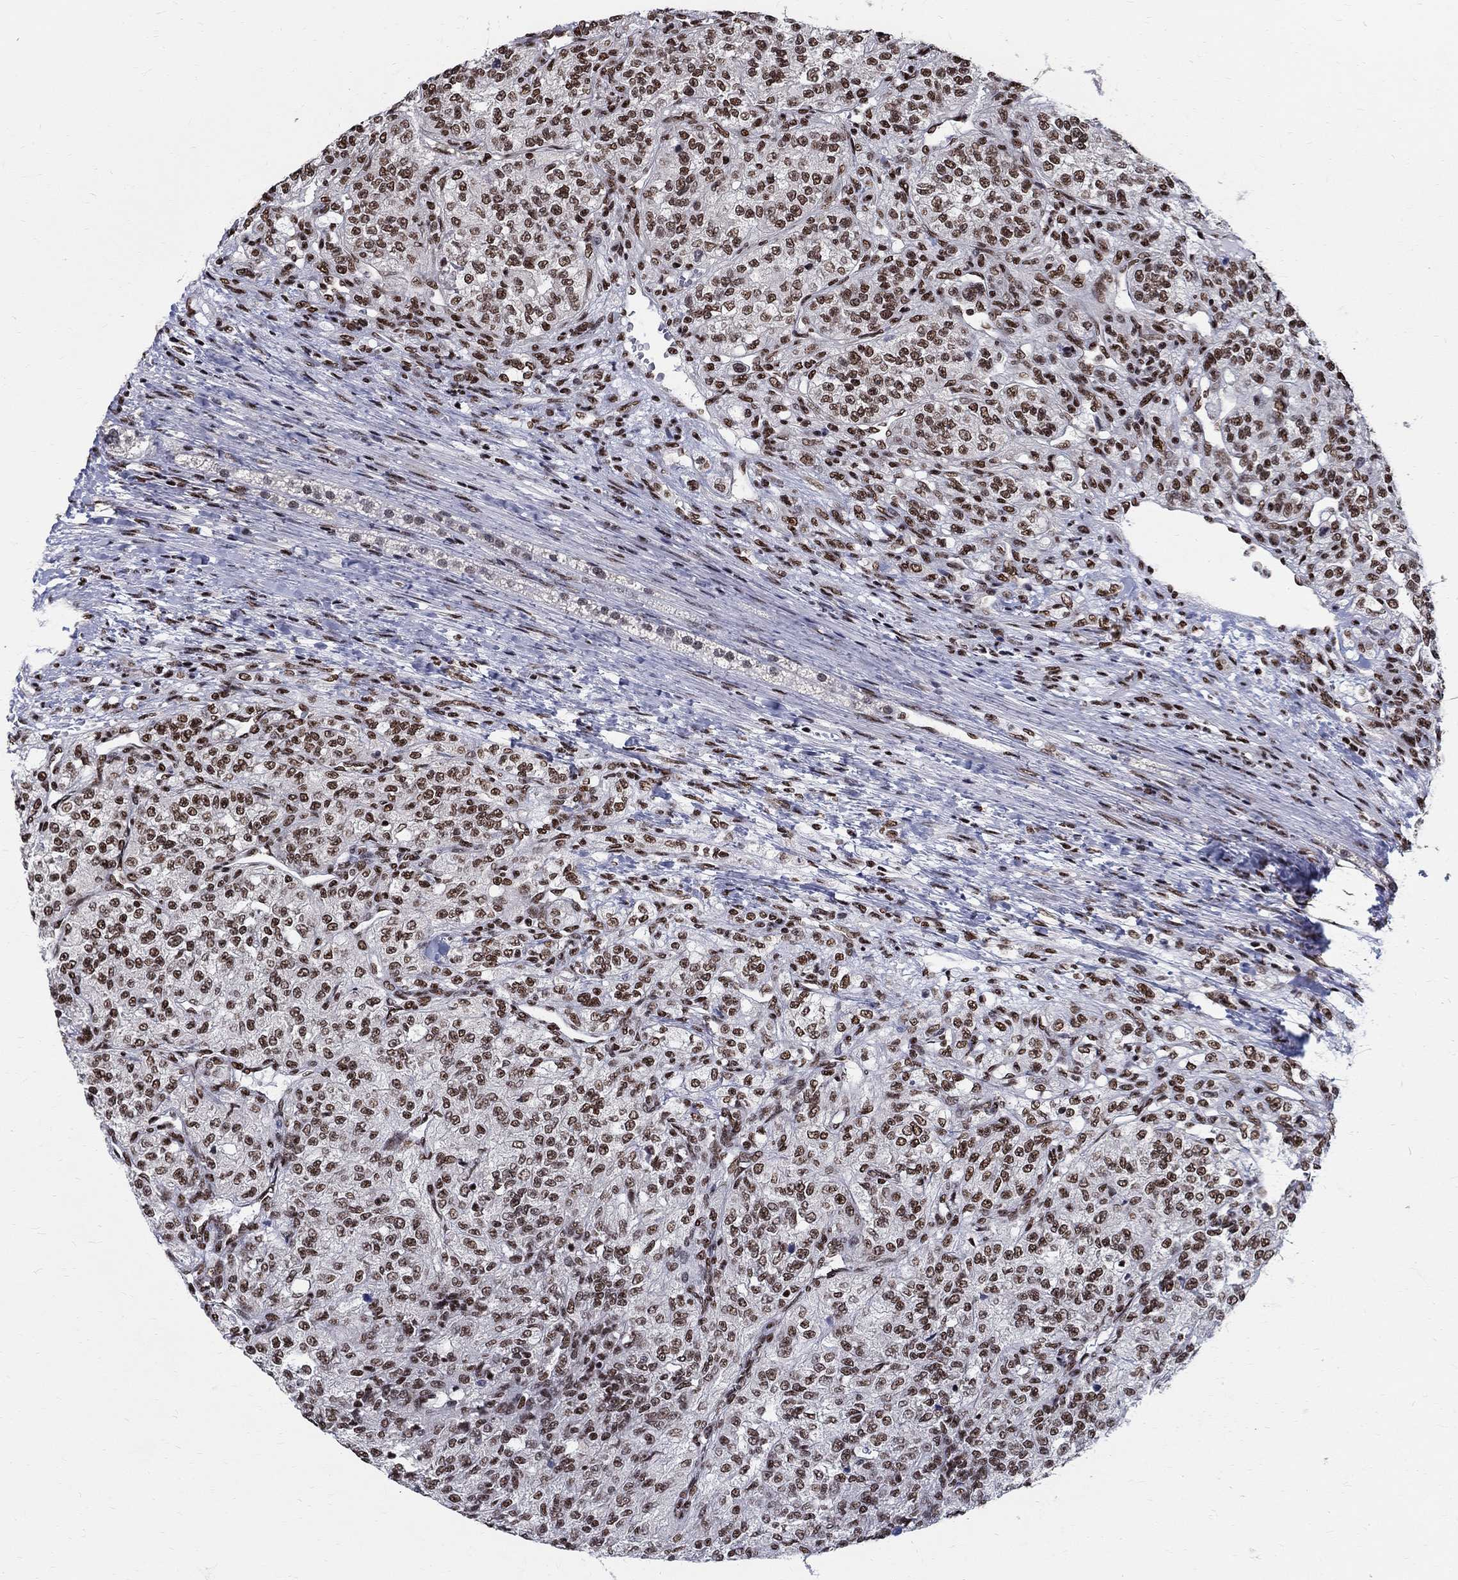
{"staining": {"intensity": "strong", "quantity": "25%-75%", "location": "nuclear"}, "tissue": "renal cancer", "cell_type": "Tumor cells", "image_type": "cancer", "snomed": [{"axis": "morphology", "description": "Adenocarcinoma, NOS"}, {"axis": "topography", "description": "Kidney"}], "caption": "Strong nuclear expression is present in approximately 25%-75% of tumor cells in renal cancer (adenocarcinoma). The protein is stained brown, and the nuclei are stained in blue (DAB (3,3'-diaminobenzidine) IHC with brightfield microscopy, high magnification).", "gene": "FBXO16", "patient": {"sex": "female", "age": 63}}